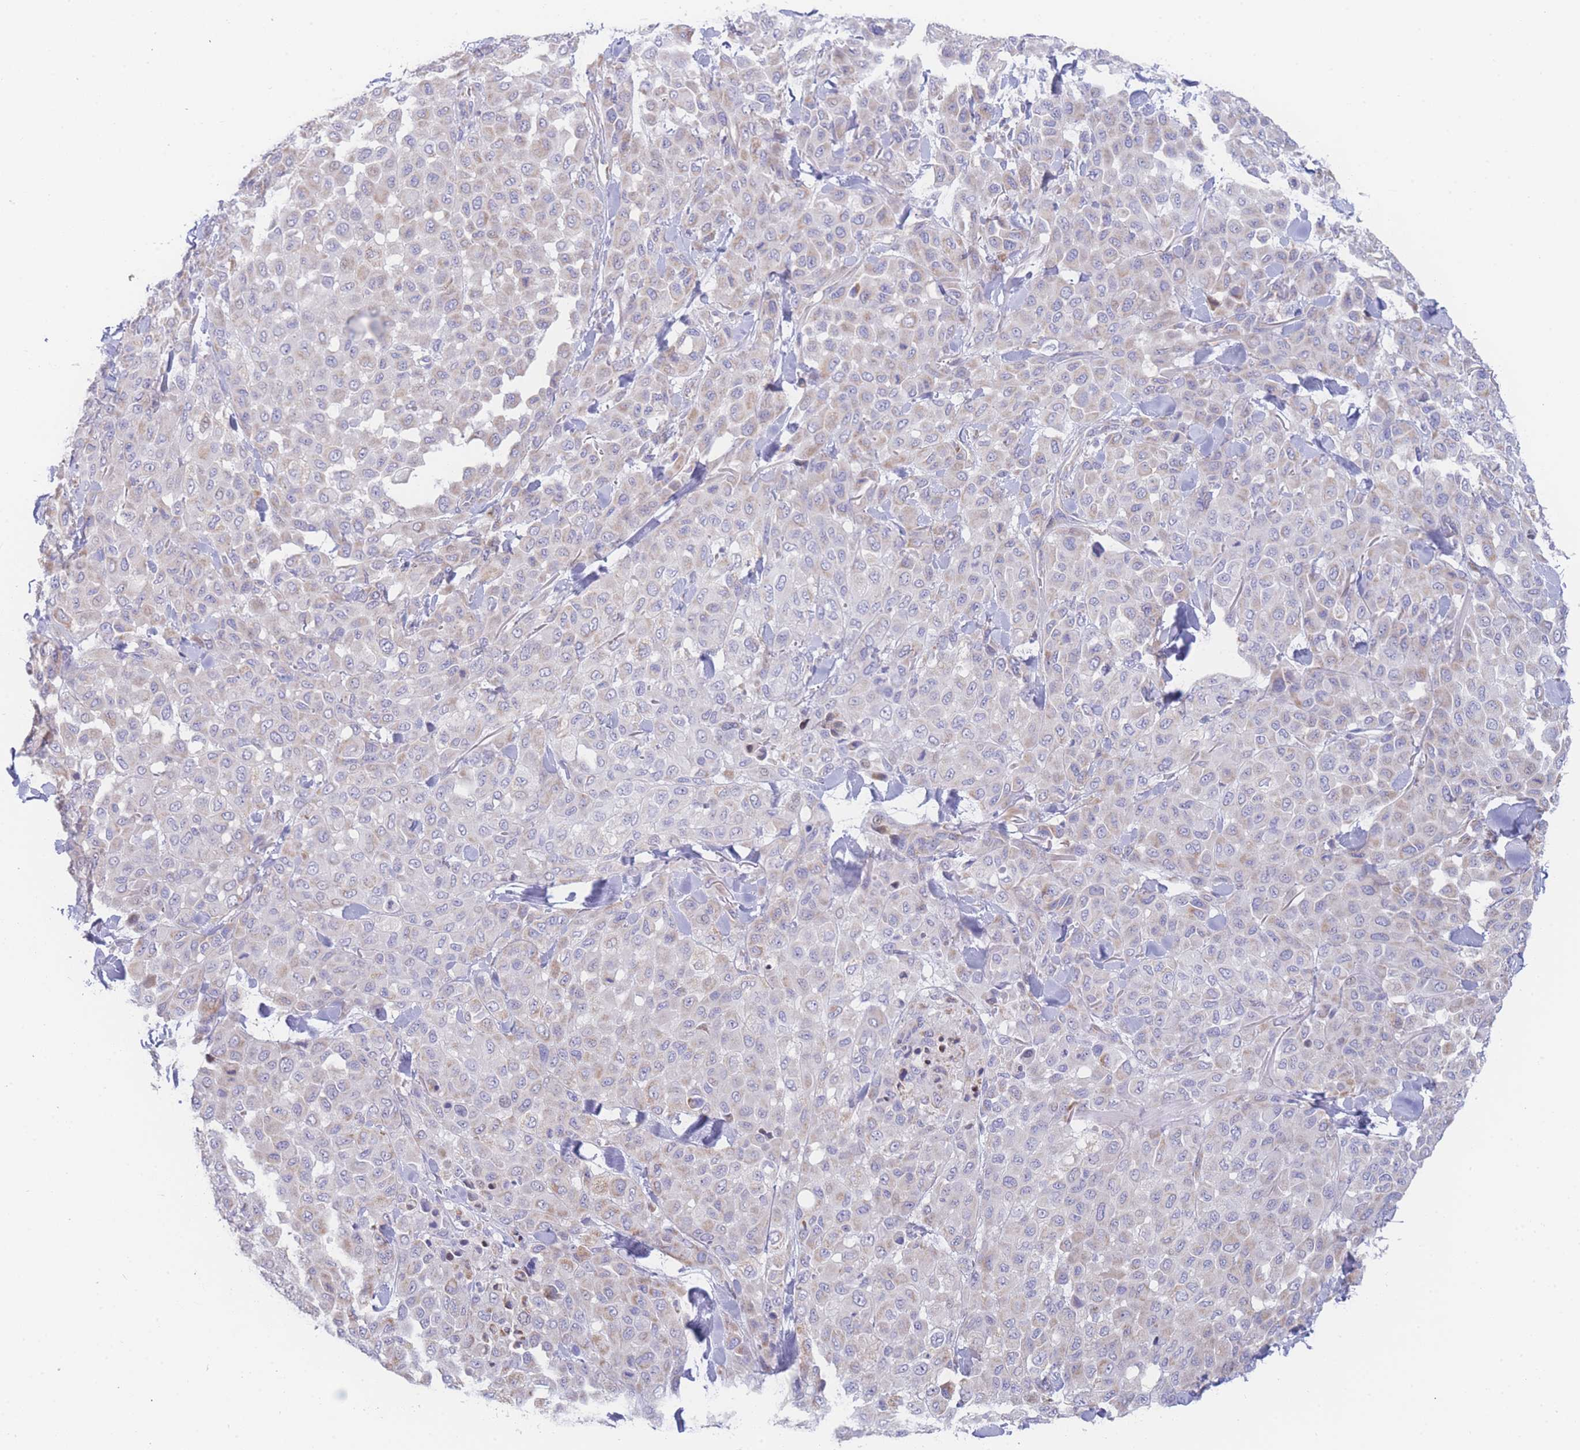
{"staining": {"intensity": "moderate", "quantity": "<25%", "location": "cytoplasmic/membranous"}, "tissue": "melanoma", "cell_type": "Tumor cells", "image_type": "cancer", "snomed": [{"axis": "morphology", "description": "Malignant melanoma, Metastatic site"}, {"axis": "topography", "description": "Skin"}], "caption": "Brown immunohistochemical staining in human malignant melanoma (metastatic site) exhibits moderate cytoplasmic/membranous positivity in about <25% of tumor cells.", "gene": "GPAM", "patient": {"sex": "female", "age": 81}}